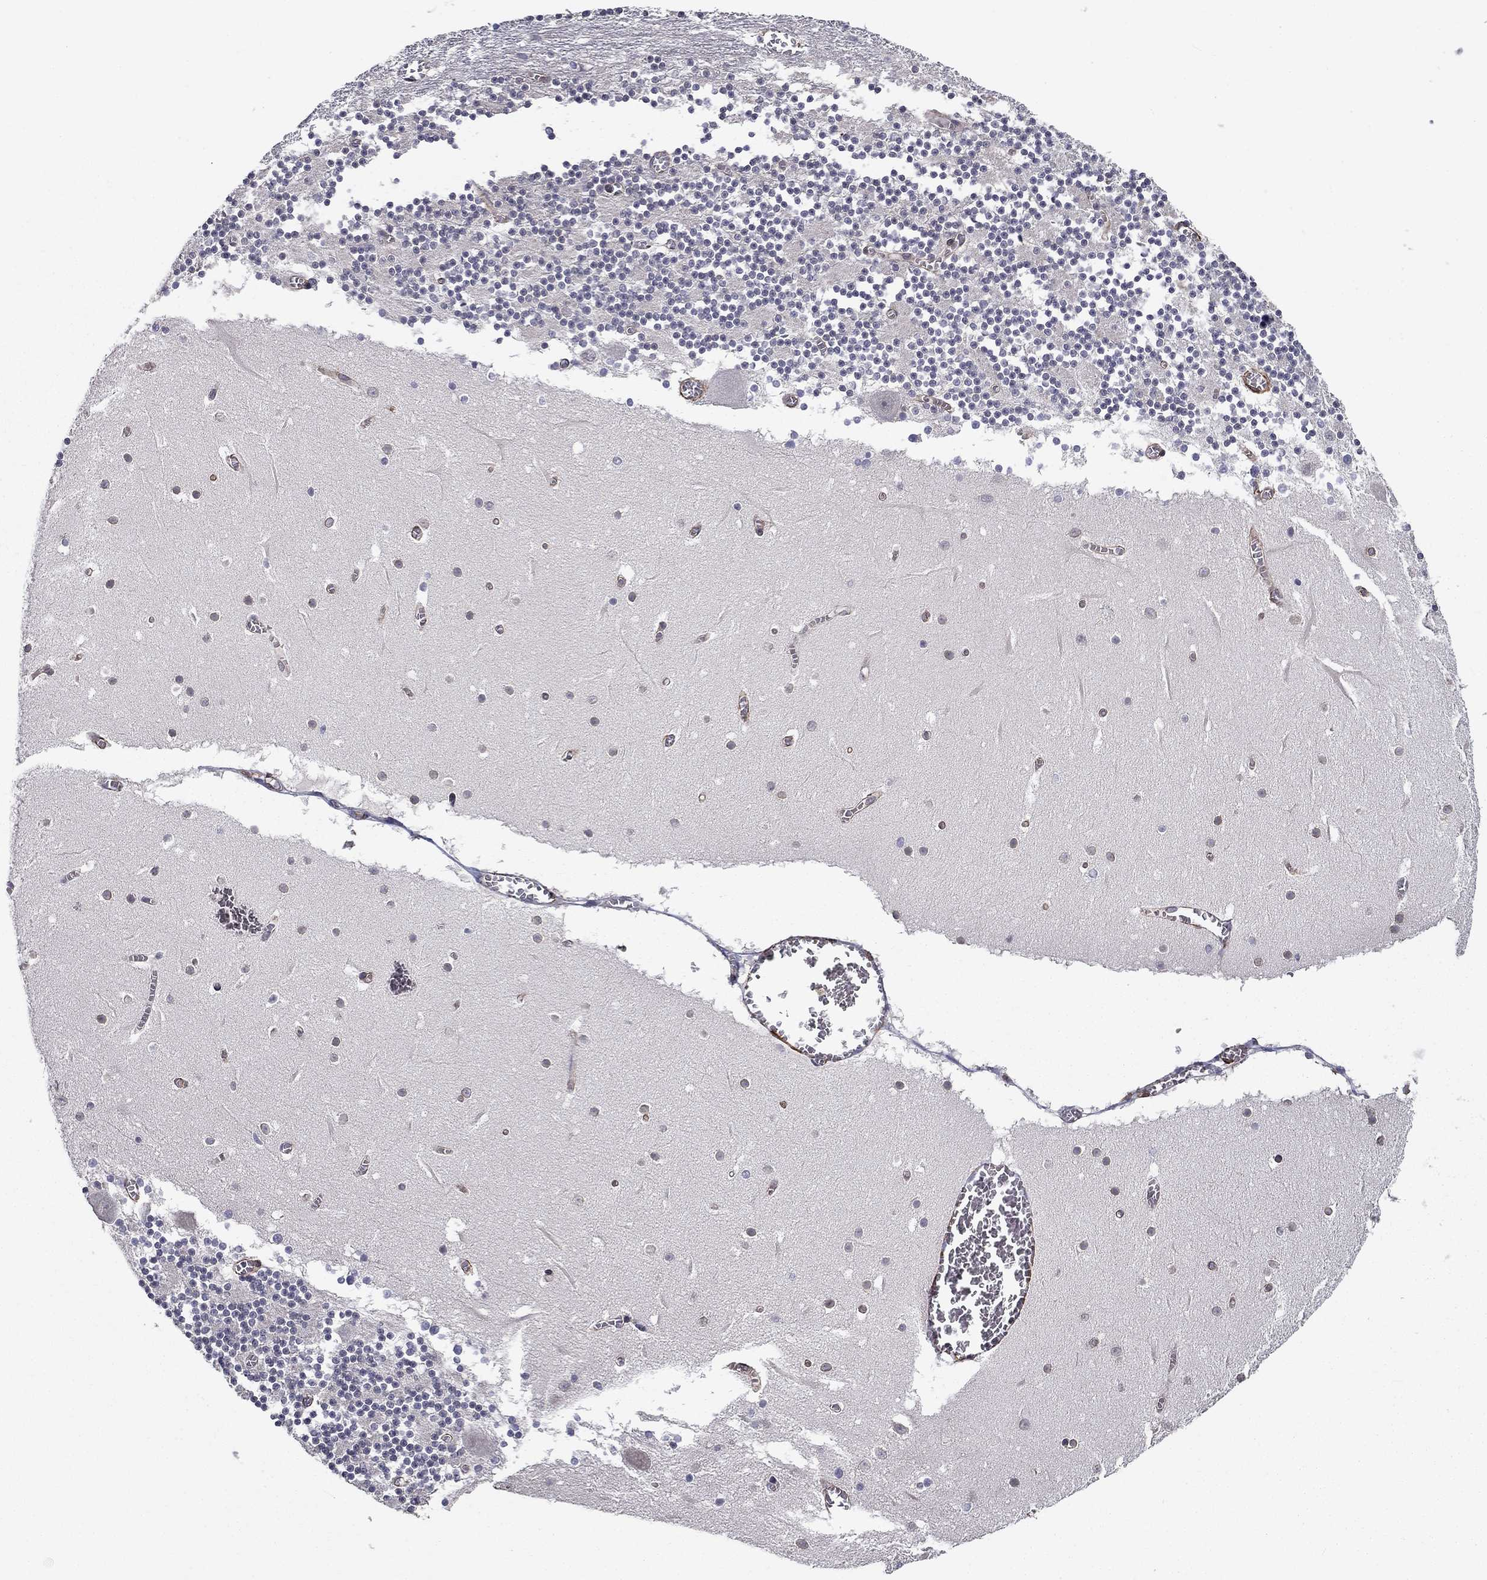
{"staining": {"intensity": "negative", "quantity": "none", "location": "none"}, "tissue": "cerebellum", "cell_type": "Cells in granular layer", "image_type": "normal", "snomed": [{"axis": "morphology", "description": "Normal tissue, NOS"}, {"axis": "topography", "description": "Cerebellum"}], "caption": "High power microscopy histopathology image of an immunohistochemistry image of normal cerebellum, revealing no significant positivity in cells in granular layer.", "gene": "SYNC", "patient": {"sex": "female", "age": 28}}